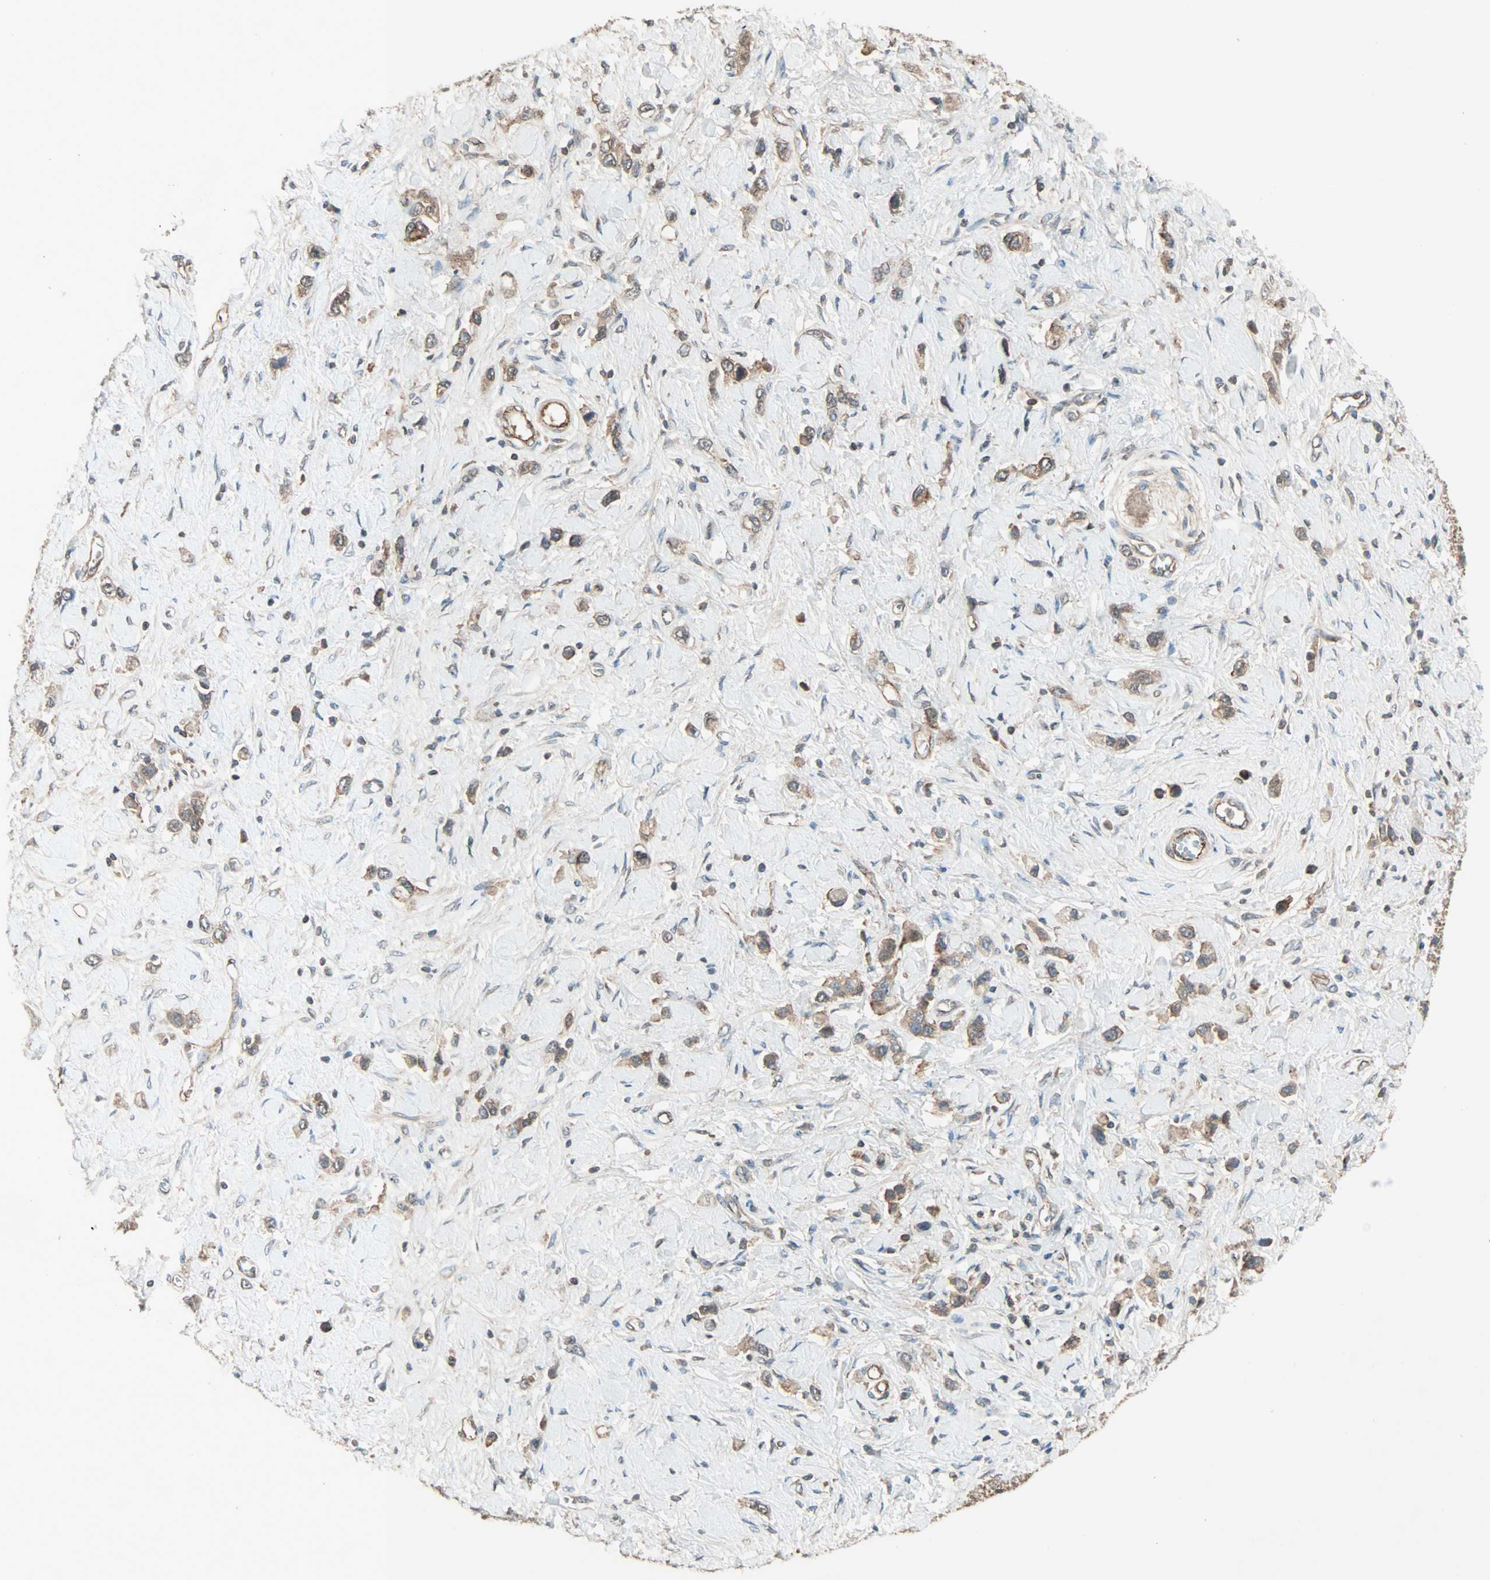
{"staining": {"intensity": "moderate", "quantity": ">75%", "location": "cytoplasmic/membranous"}, "tissue": "stomach cancer", "cell_type": "Tumor cells", "image_type": "cancer", "snomed": [{"axis": "morphology", "description": "Normal tissue, NOS"}, {"axis": "morphology", "description": "Adenocarcinoma, NOS"}, {"axis": "topography", "description": "Stomach, upper"}, {"axis": "topography", "description": "Stomach"}], "caption": "Immunohistochemical staining of human stomach adenocarcinoma demonstrates medium levels of moderate cytoplasmic/membranous expression in approximately >75% of tumor cells.", "gene": "MAP3K21", "patient": {"sex": "female", "age": 65}}